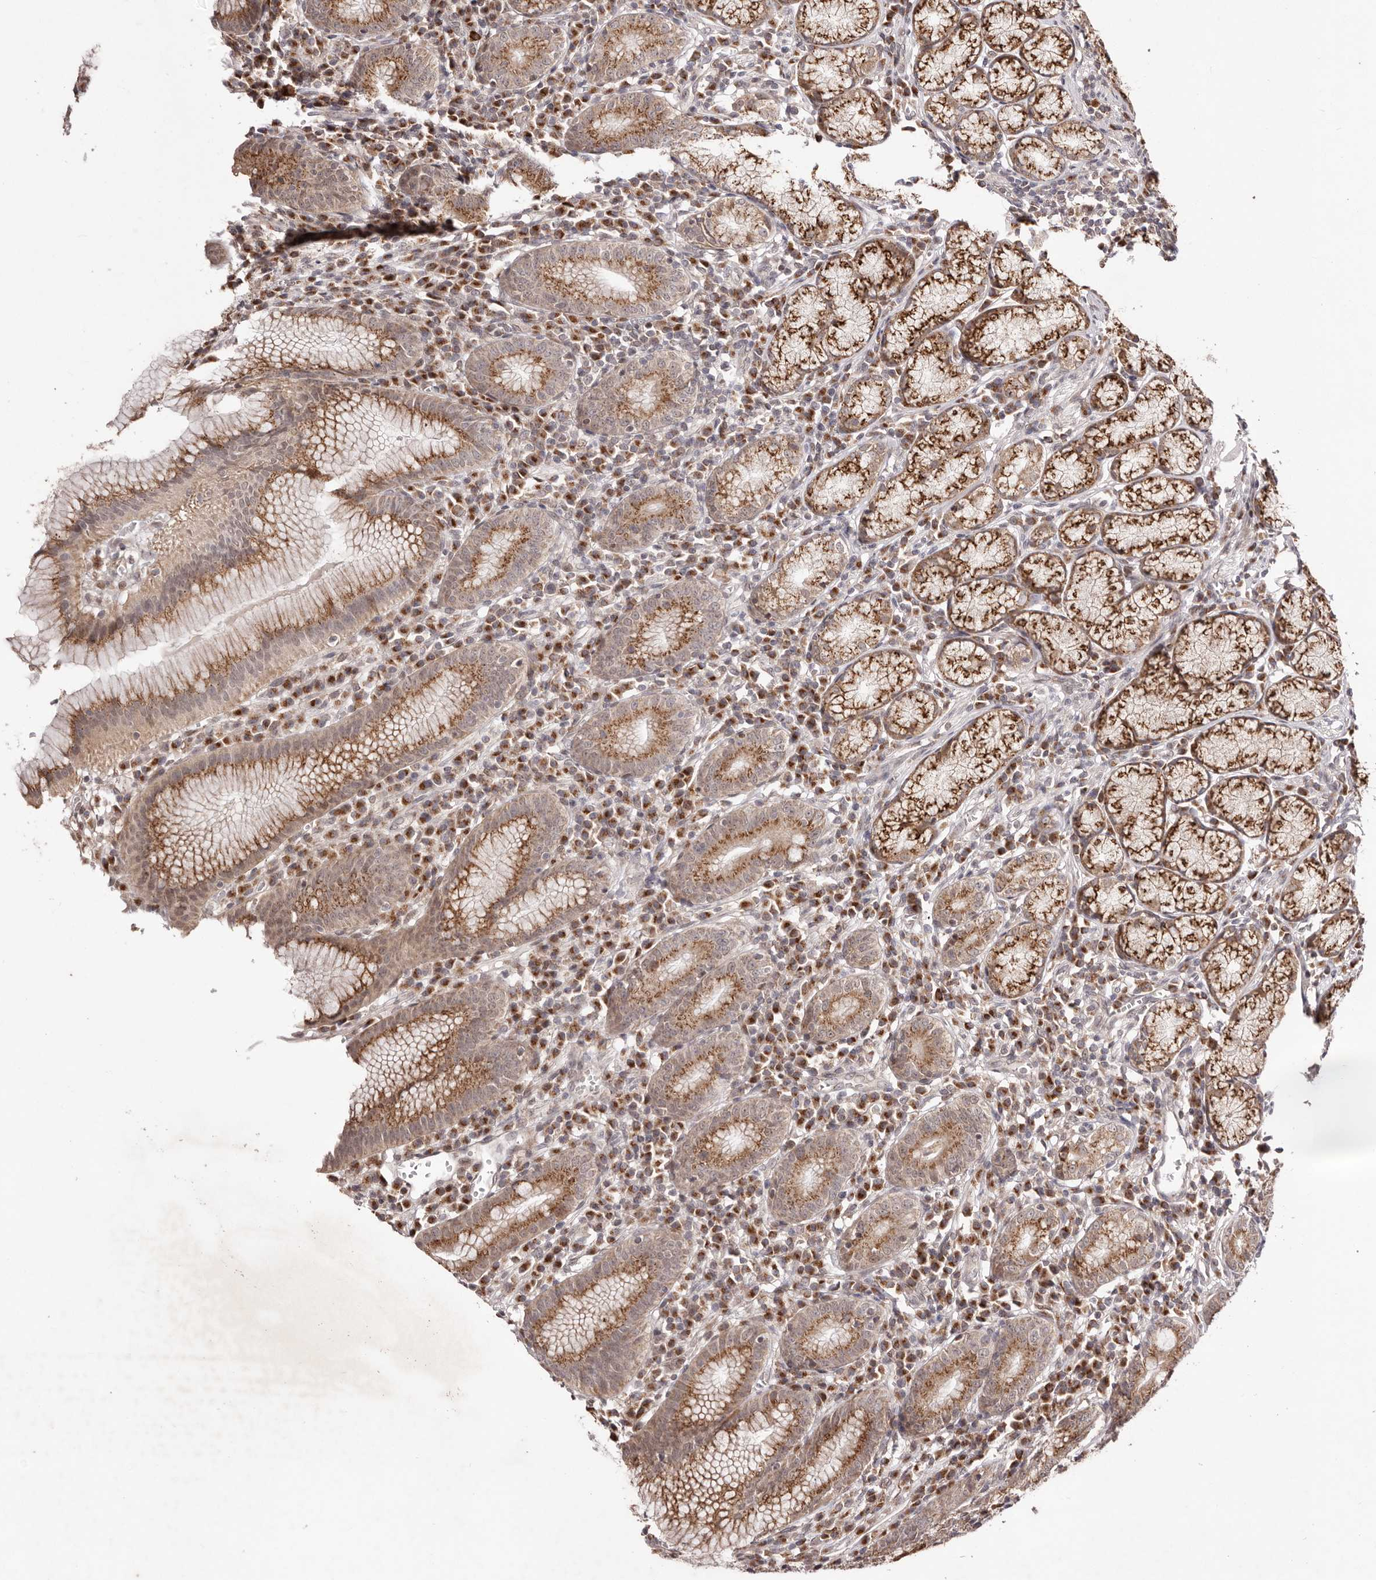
{"staining": {"intensity": "moderate", "quantity": ">75%", "location": "cytoplasmic/membranous"}, "tissue": "stomach", "cell_type": "Glandular cells", "image_type": "normal", "snomed": [{"axis": "morphology", "description": "Normal tissue, NOS"}, {"axis": "topography", "description": "Stomach"}], "caption": "Immunohistochemistry of unremarkable stomach shows medium levels of moderate cytoplasmic/membranous expression in approximately >75% of glandular cells.", "gene": "EGR3", "patient": {"sex": "male", "age": 55}}